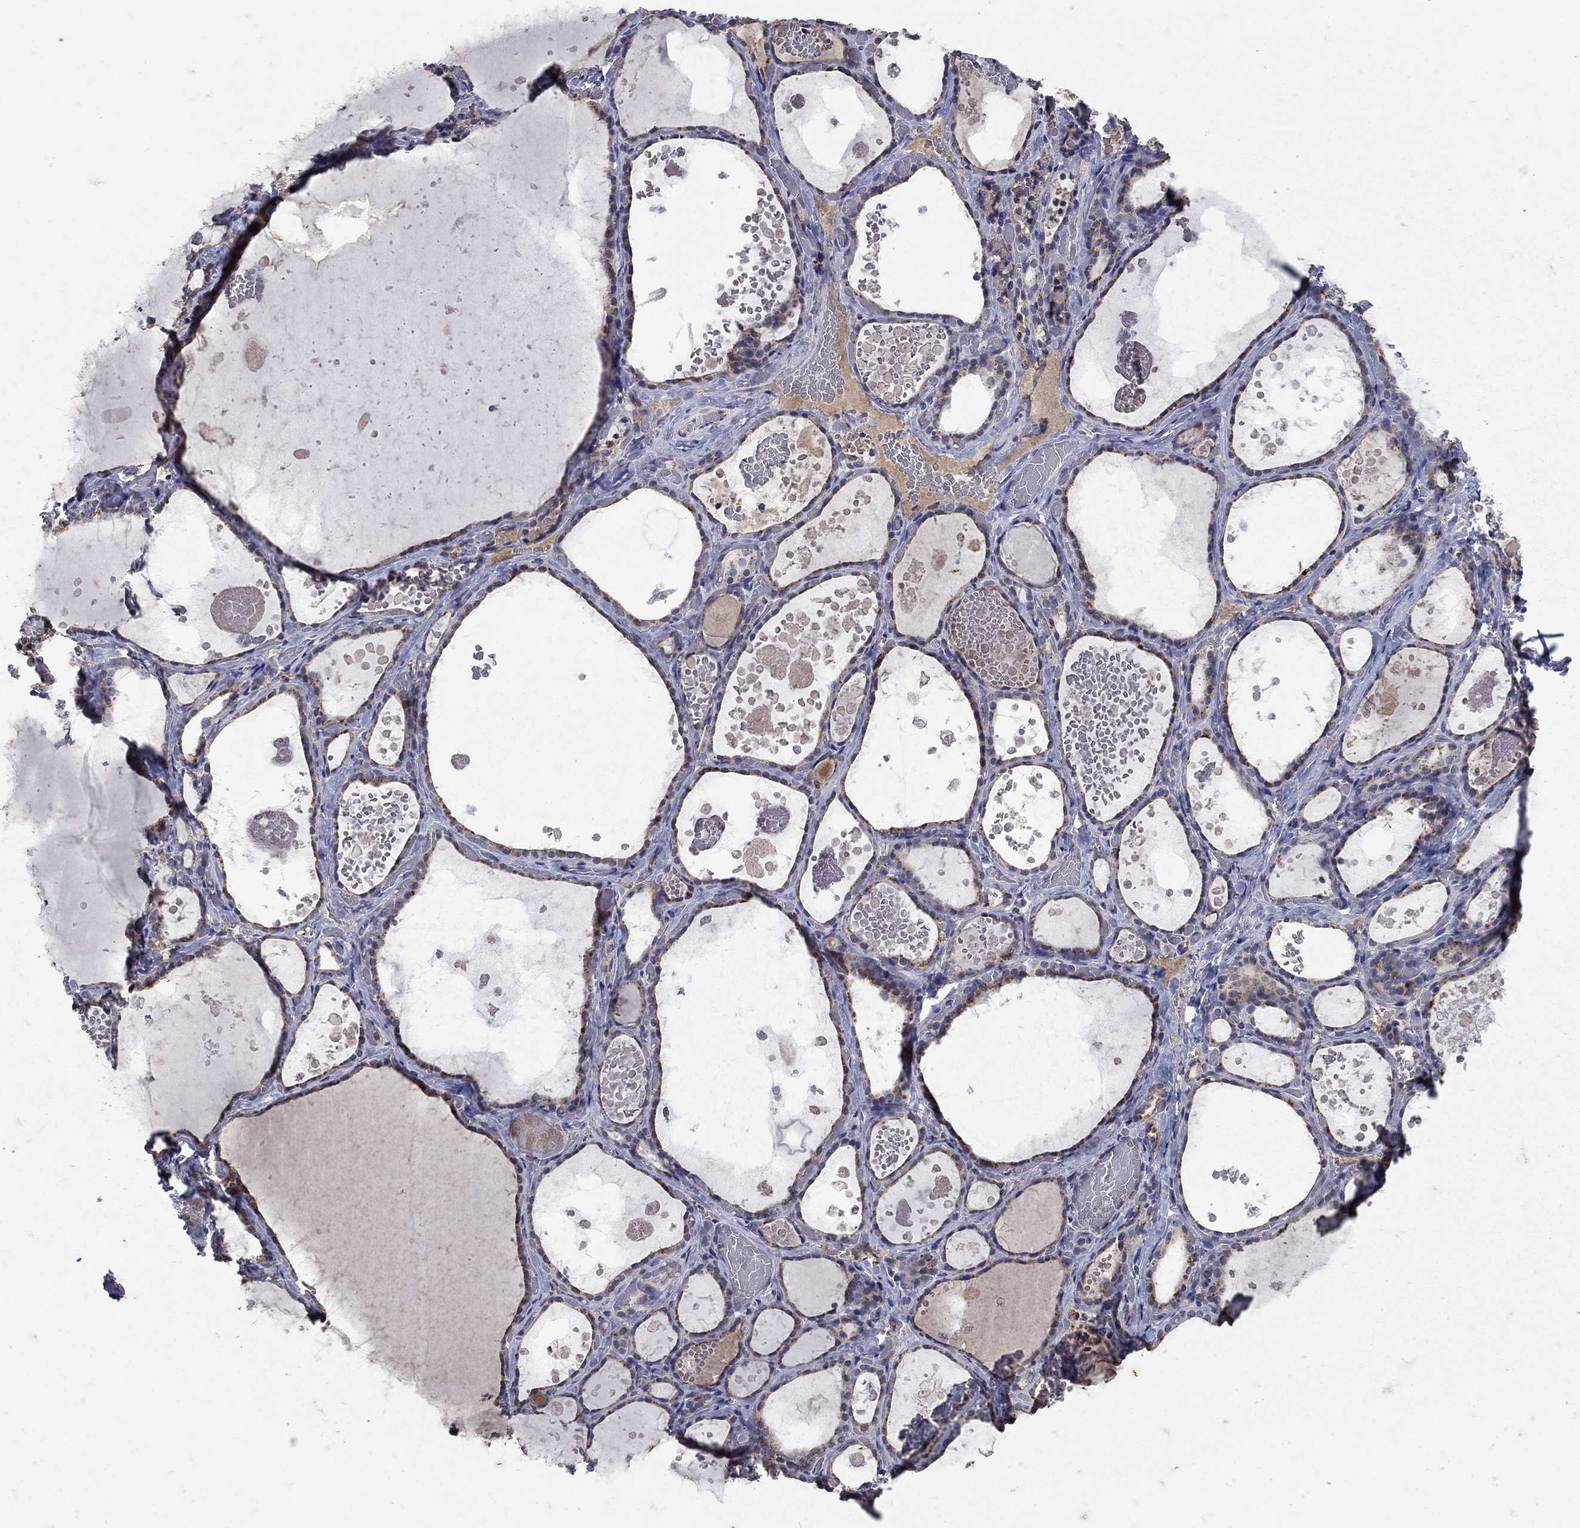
{"staining": {"intensity": "moderate", "quantity": ">75%", "location": "cytoplasmic/membranous"}, "tissue": "thyroid gland", "cell_type": "Glandular cells", "image_type": "normal", "snomed": [{"axis": "morphology", "description": "Normal tissue, NOS"}, {"axis": "topography", "description": "Thyroid gland"}], "caption": "This histopathology image shows unremarkable thyroid gland stained with immunohistochemistry (IHC) to label a protein in brown. The cytoplasmic/membranous of glandular cells show moderate positivity for the protein. Nuclei are counter-stained blue.", "gene": "NPC2", "patient": {"sex": "female", "age": 56}}